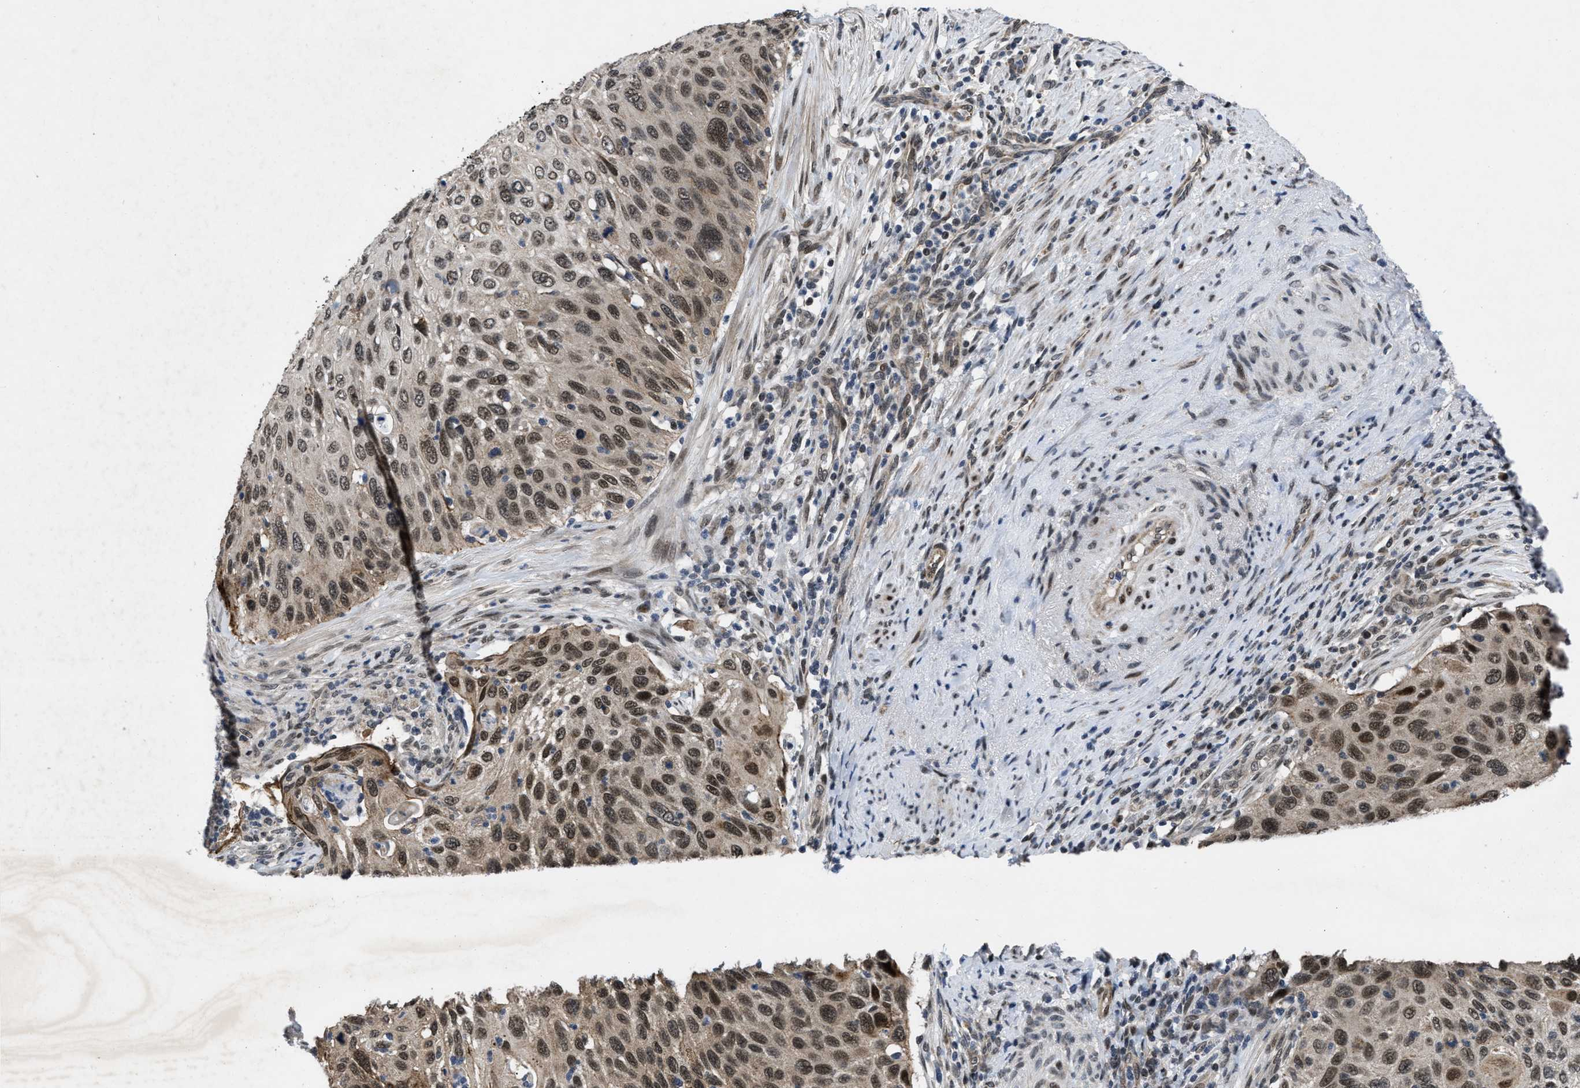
{"staining": {"intensity": "moderate", "quantity": ">75%", "location": "nuclear"}, "tissue": "cervical cancer", "cell_type": "Tumor cells", "image_type": "cancer", "snomed": [{"axis": "morphology", "description": "Squamous cell carcinoma, NOS"}, {"axis": "topography", "description": "Cervix"}], "caption": "Immunohistochemical staining of cervical cancer displays moderate nuclear protein staining in about >75% of tumor cells.", "gene": "ZNHIT1", "patient": {"sex": "female", "age": 70}}